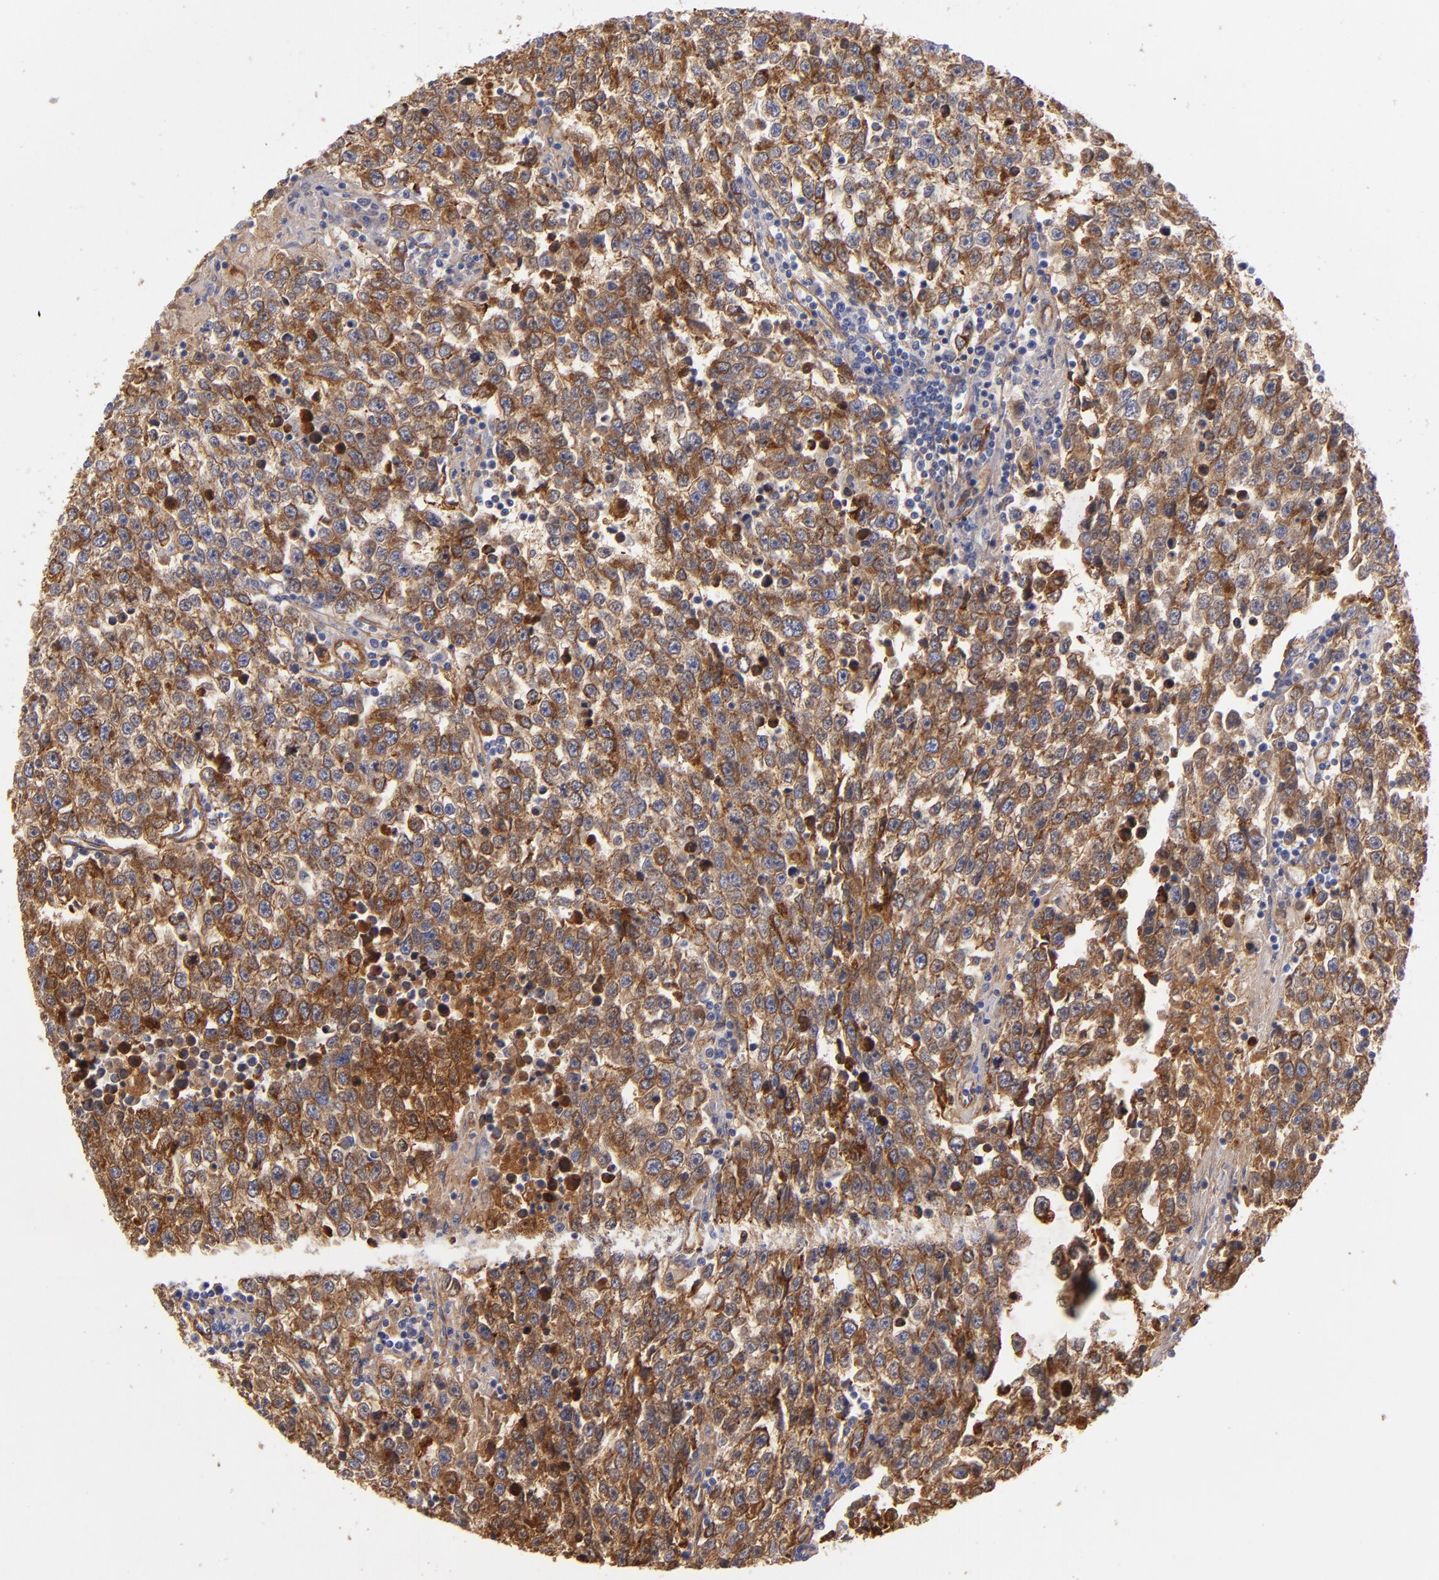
{"staining": {"intensity": "moderate", "quantity": ">75%", "location": "cytoplasmic/membranous"}, "tissue": "testis cancer", "cell_type": "Tumor cells", "image_type": "cancer", "snomed": [{"axis": "morphology", "description": "Seminoma, NOS"}, {"axis": "topography", "description": "Testis"}], "caption": "Immunohistochemistry (IHC) micrograph of neoplastic tissue: testis seminoma stained using immunohistochemistry (IHC) shows medium levels of moderate protein expression localized specifically in the cytoplasmic/membranous of tumor cells, appearing as a cytoplasmic/membranous brown color.", "gene": "LAMC1", "patient": {"sex": "male", "age": 36}}